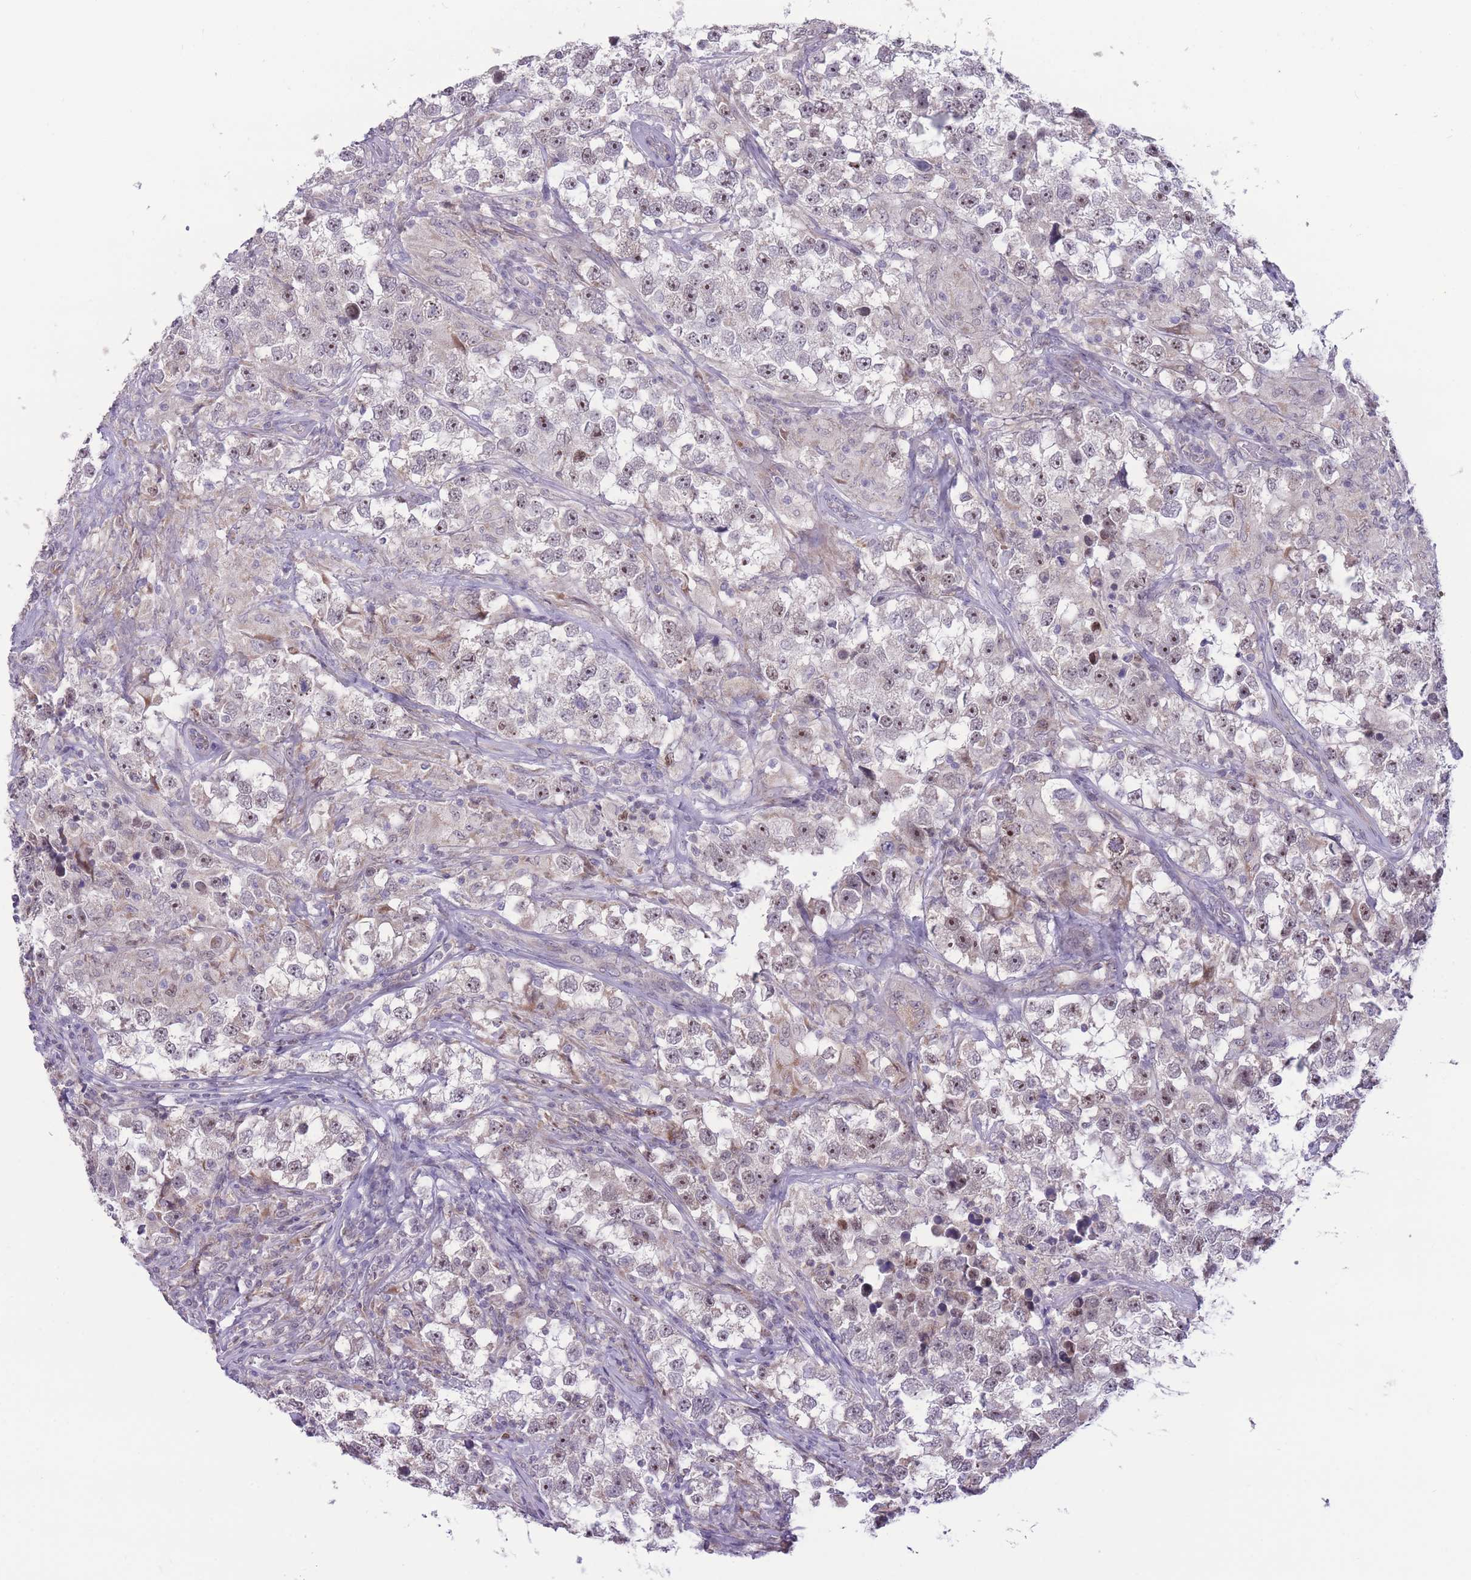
{"staining": {"intensity": "moderate", "quantity": ">75%", "location": "nuclear"}, "tissue": "testis cancer", "cell_type": "Tumor cells", "image_type": "cancer", "snomed": [{"axis": "morphology", "description": "Seminoma, NOS"}, {"axis": "topography", "description": "Testis"}], "caption": "Protein analysis of seminoma (testis) tissue demonstrates moderate nuclear expression in about >75% of tumor cells.", "gene": "MCIDAS", "patient": {"sex": "male", "age": 46}}